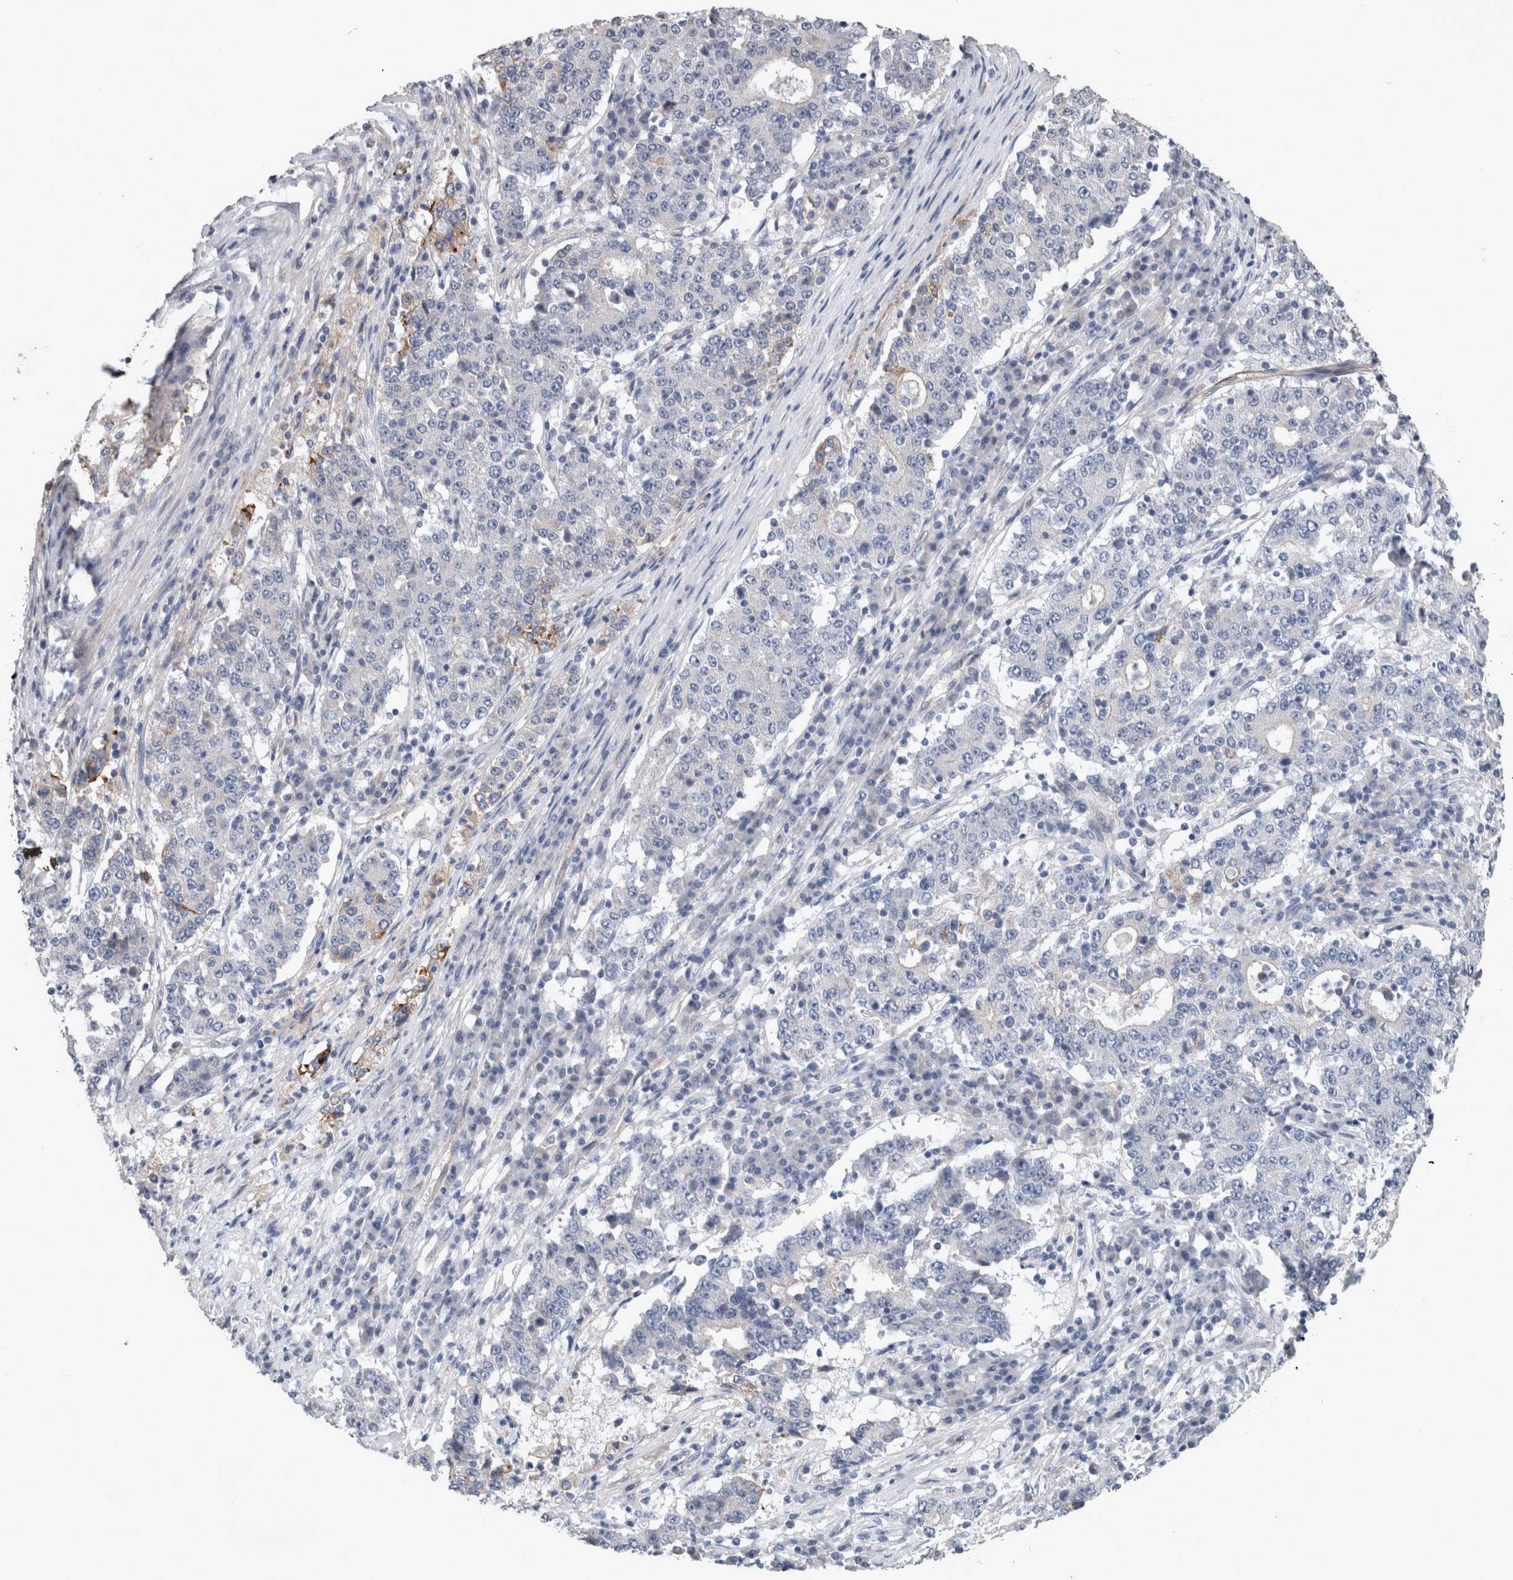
{"staining": {"intensity": "negative", "quantity": "none", "location": "none"}, "tissue": "stomach cancer", "cell_type": "Tumor cells", "image_type": "cancer", "snomed": [{"axis": "morphology", "description": "Adenocarcinoma, NOS"}, {"axis": "topography", "description": "Stomach"}], "caption": "Protein analysis of stomach cancer shows no significant staining in tumor cells. The staining was performed using DAB to visualize the protein expression in brown, while the nuclei were stained in blue with hematoxylin (Magnification: 20x).", "gene": "BCAM", "patient": {"sex": "male", "age": 59}}